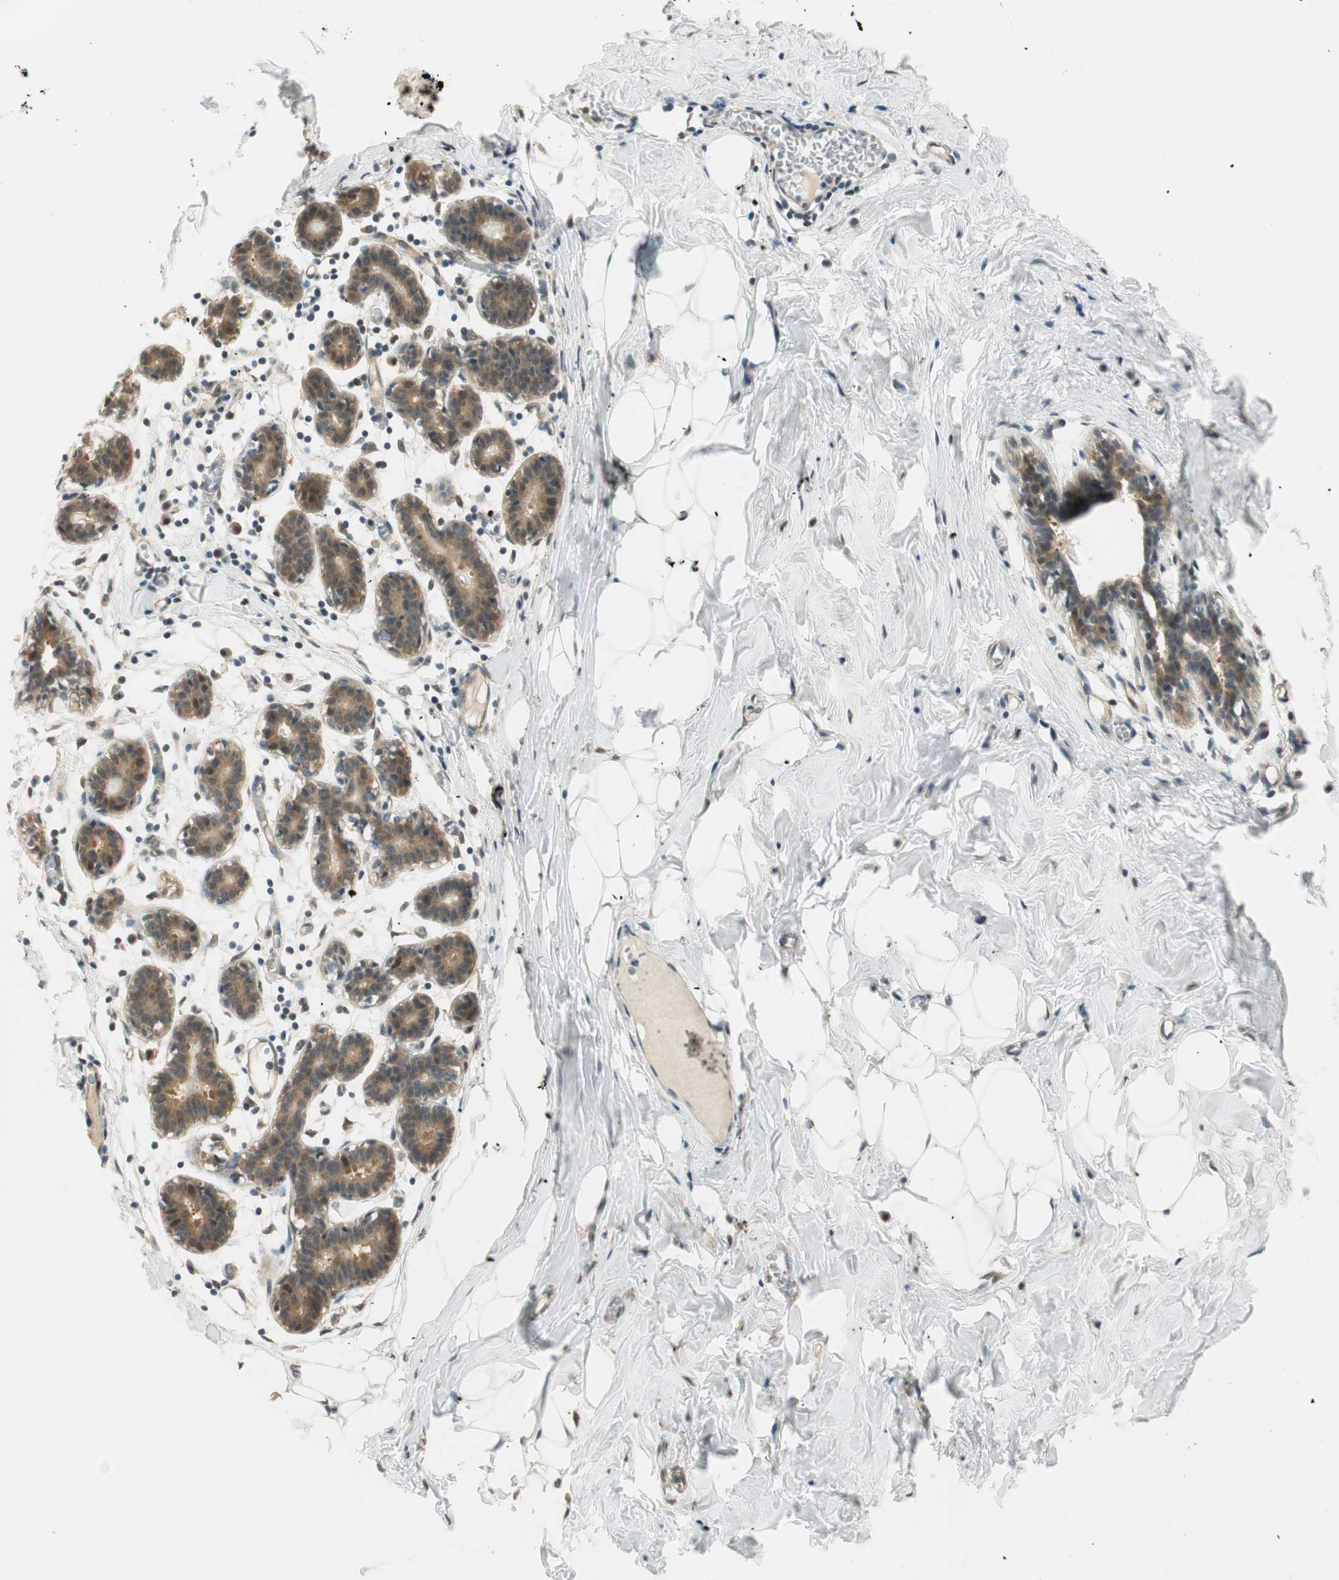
{"staining": {"intensity": "weak", "quantity": "25%-75%", "location": "cytoplasmic/membranous"}, "tissue": "breast", "cell_type": "Adipocytes", "image_type": "normal", "snomed": [{"axis": "morphology", "description": "Normal tissue, NOS"}, {"axis": "topography", "description": "Breast"}], "caption": "A brown stain highlights weak cytoplasmic/membranous positivity of a protein in adipocytes of benign breast.", "gene": "PSMD8", "patient": {"sex": "female", "age": 27}}